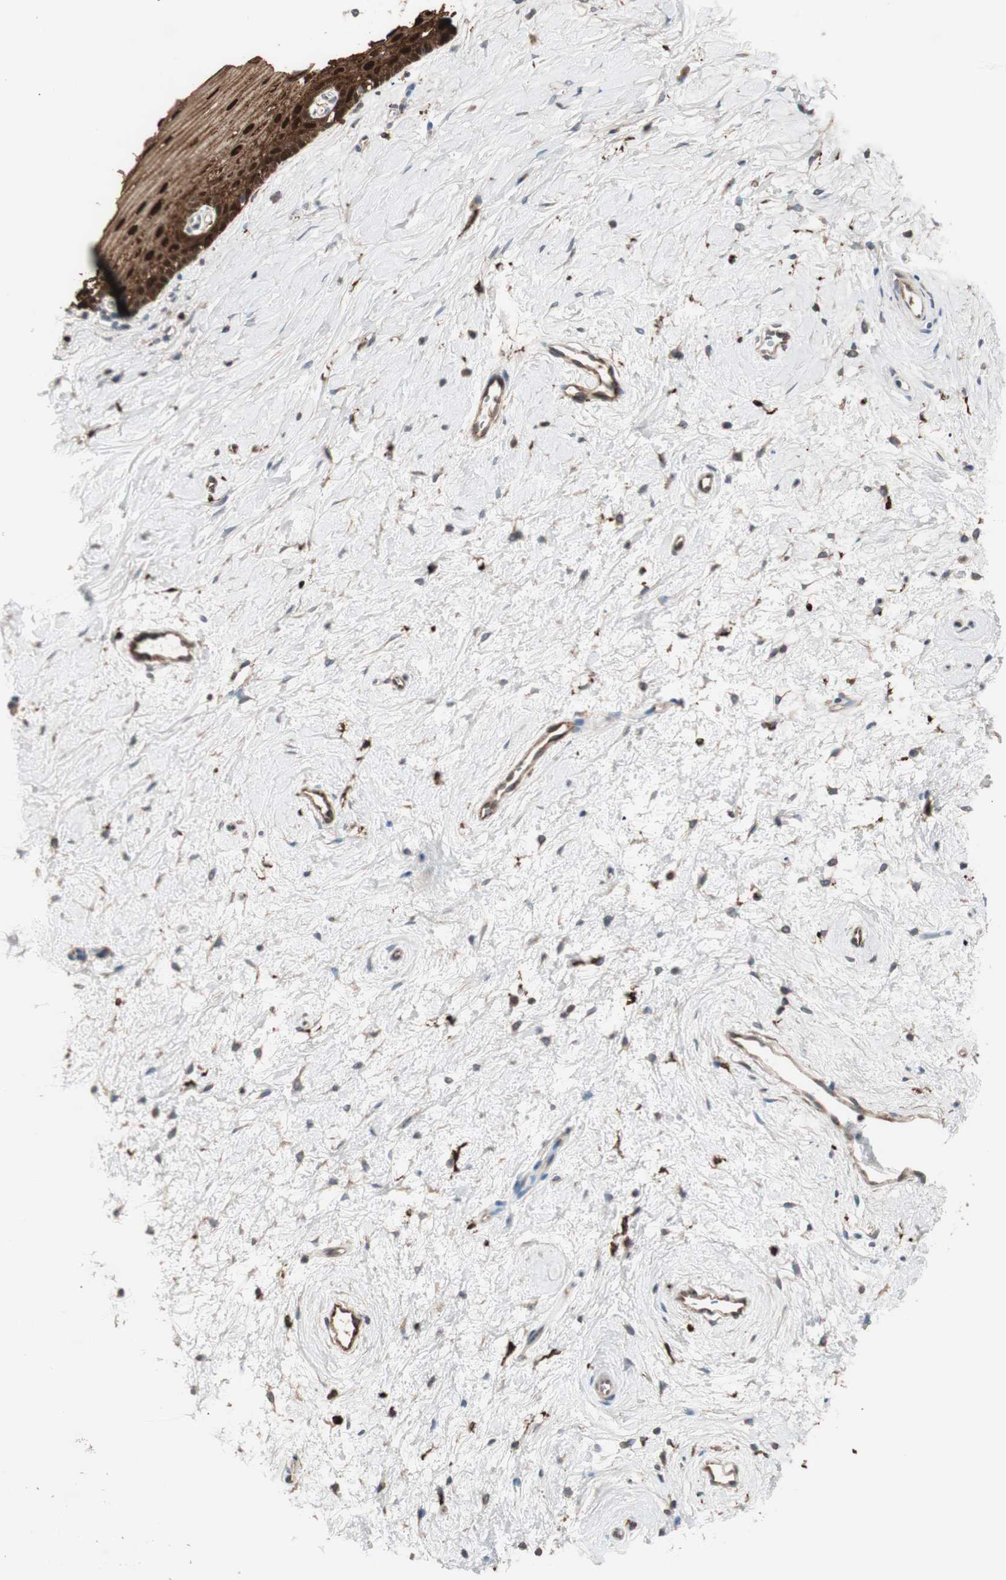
{"staining": {"intensity": "weak", "quantity": ">75%", "location": "cytoplasmic/membranous"}, "tissue": "cervix", "cell_type": "Glandular cells", "image_type": "normal", "snomed": [{"axis": "morphology", "description": "Normal tissue, NOS"}, {"axis": "topography", "description": "Cervix"}], "caption": "An IHC micrograph of benign tissue is shown. Protein staining in brown shows weak cytoplasmic/membranous positivity in cervix within glandular cells.", "gene": "STAB1", "patient": {"sex": "female", "age": 39}}